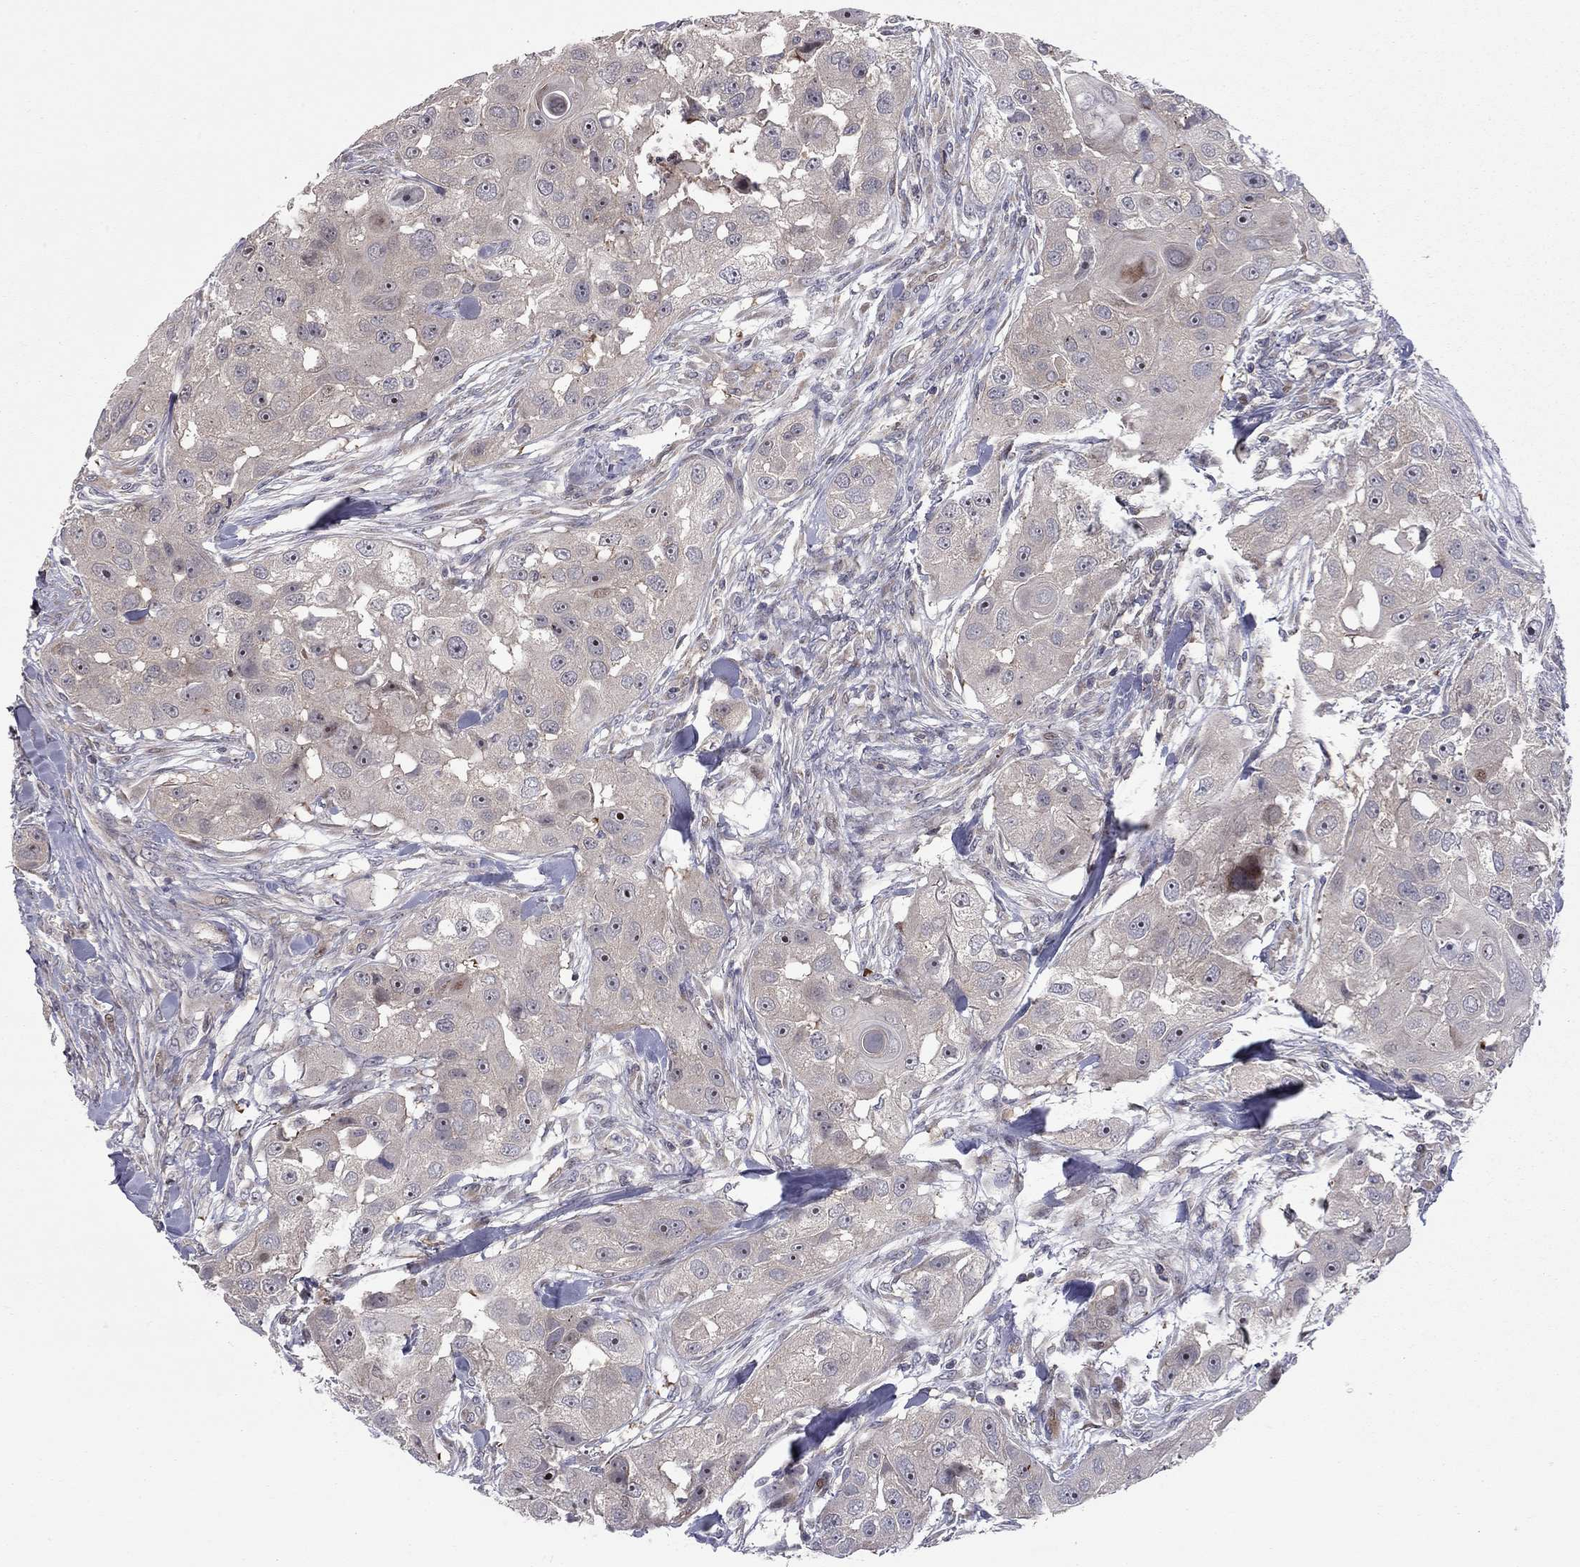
{"staining": {"intensity": "negative", "quantity": "none", "location": "none"}, "tissue": "head and neck cancer", "cell_type": "Tumor cells", "image_type": "cancer", "snomed": [{"axis": "morphology", "description": "Squamous cell carcinoma, NOS"}, {"axis": "topography", "description": "Head-Neck"}], "caption": "IHC micrograph of squamous cell carcinoma (head and neck) stained for a protein (brown), which displays no staining in tumor cells.", "gene": "DUSP7", "patient": {"sex": "male", "age": 51}}